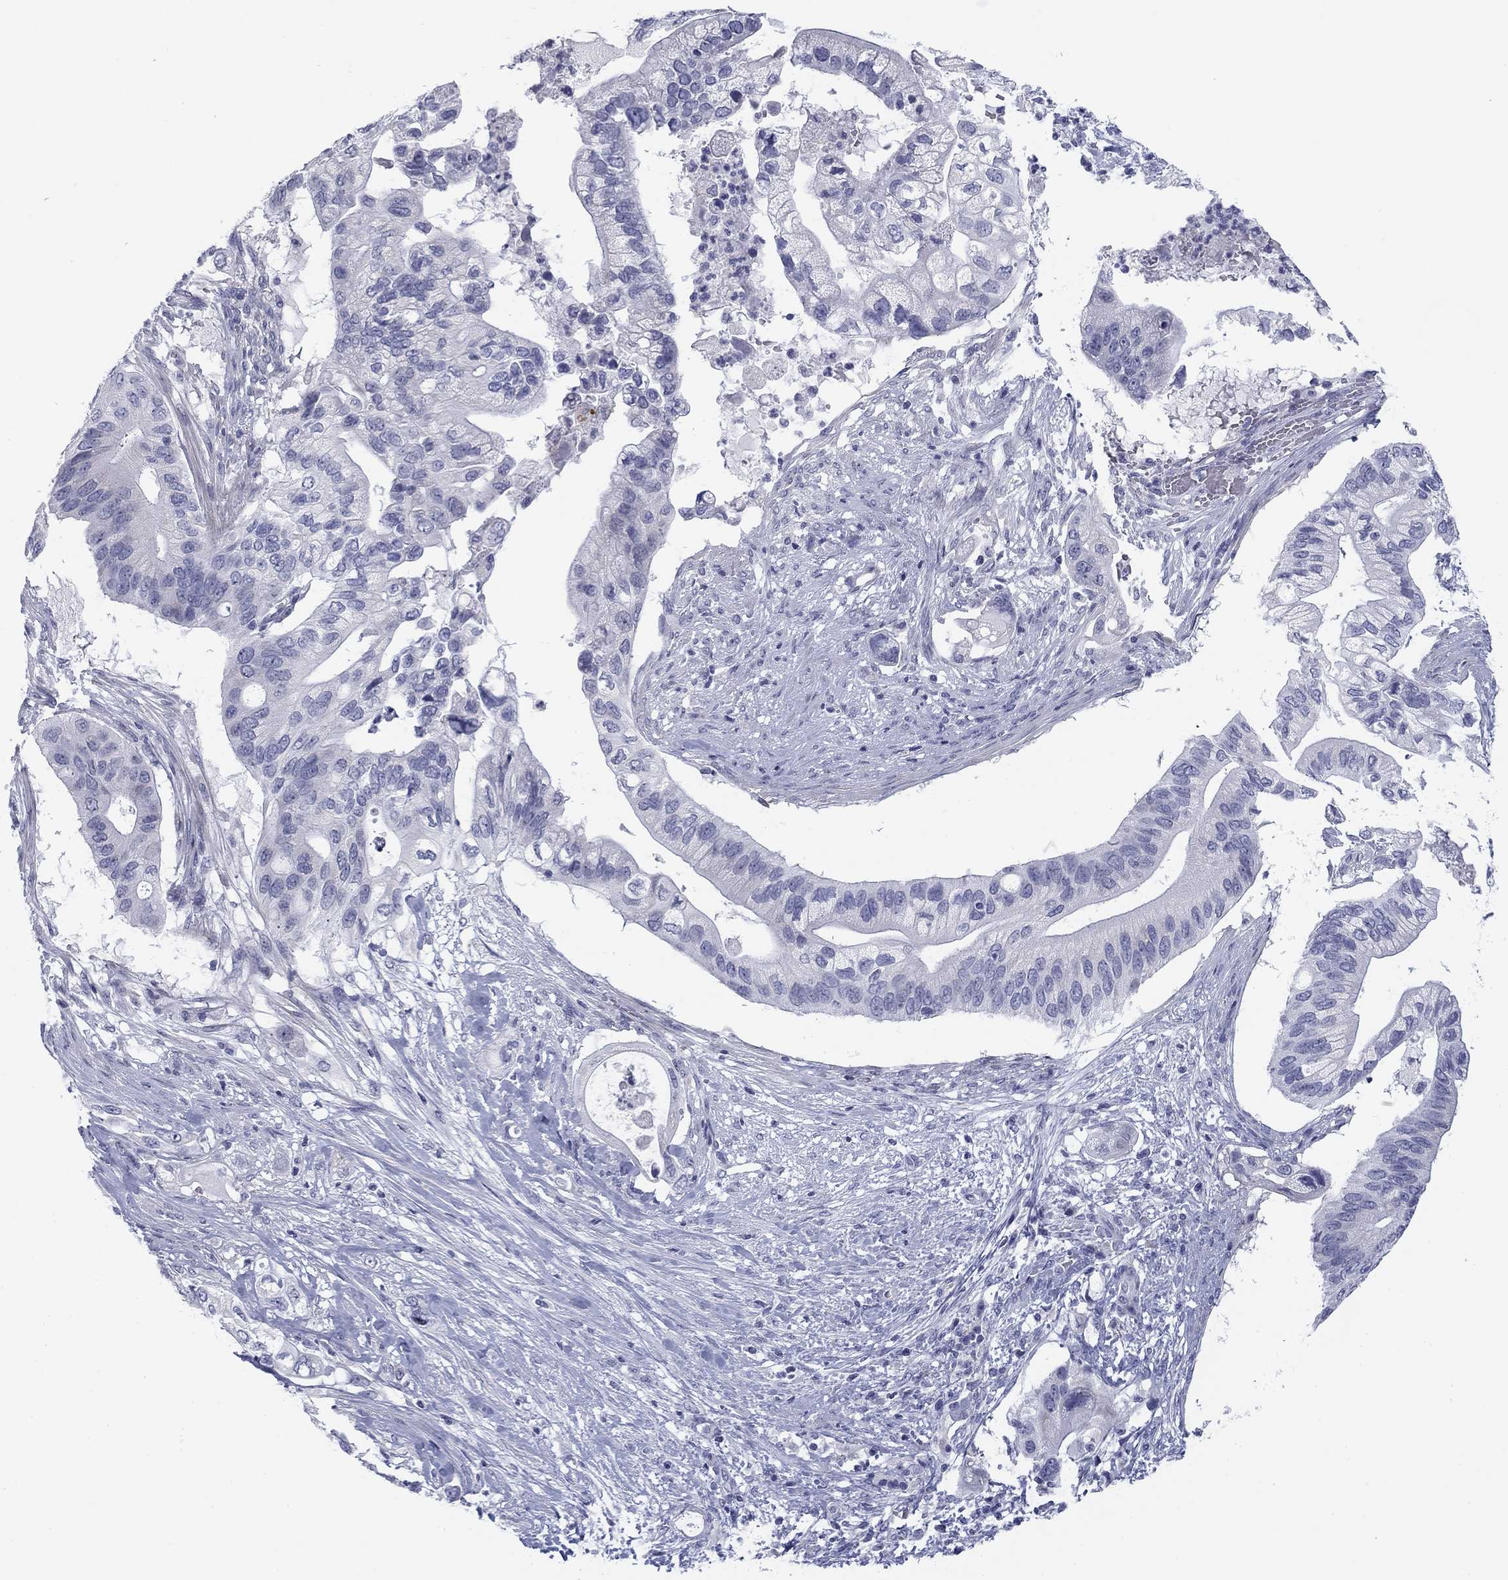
{"staining": {"intensity": "negative", "quantity": "none", "location": "none"}, "tissue": "pancreatic cancer", "cell_type": "Tumor cells", "image_type": "cancer", "snomed": [{"axis": "morphology", "description": "Adenocarcinoma, NOS"}, {"axis": "topography", "description": "Pancreas"}], "caption": "Image shows no protein expression in tumor cells of adenocarcinoma (pancreatic) tissue. Brightfield microscopy of immunohistochemistry (IHC) stained with DAB (brown) and hematoxylin (blue), captured at high magnification.", "gene": "PRPH", "patient": {"sex": "female", "age": 72}}